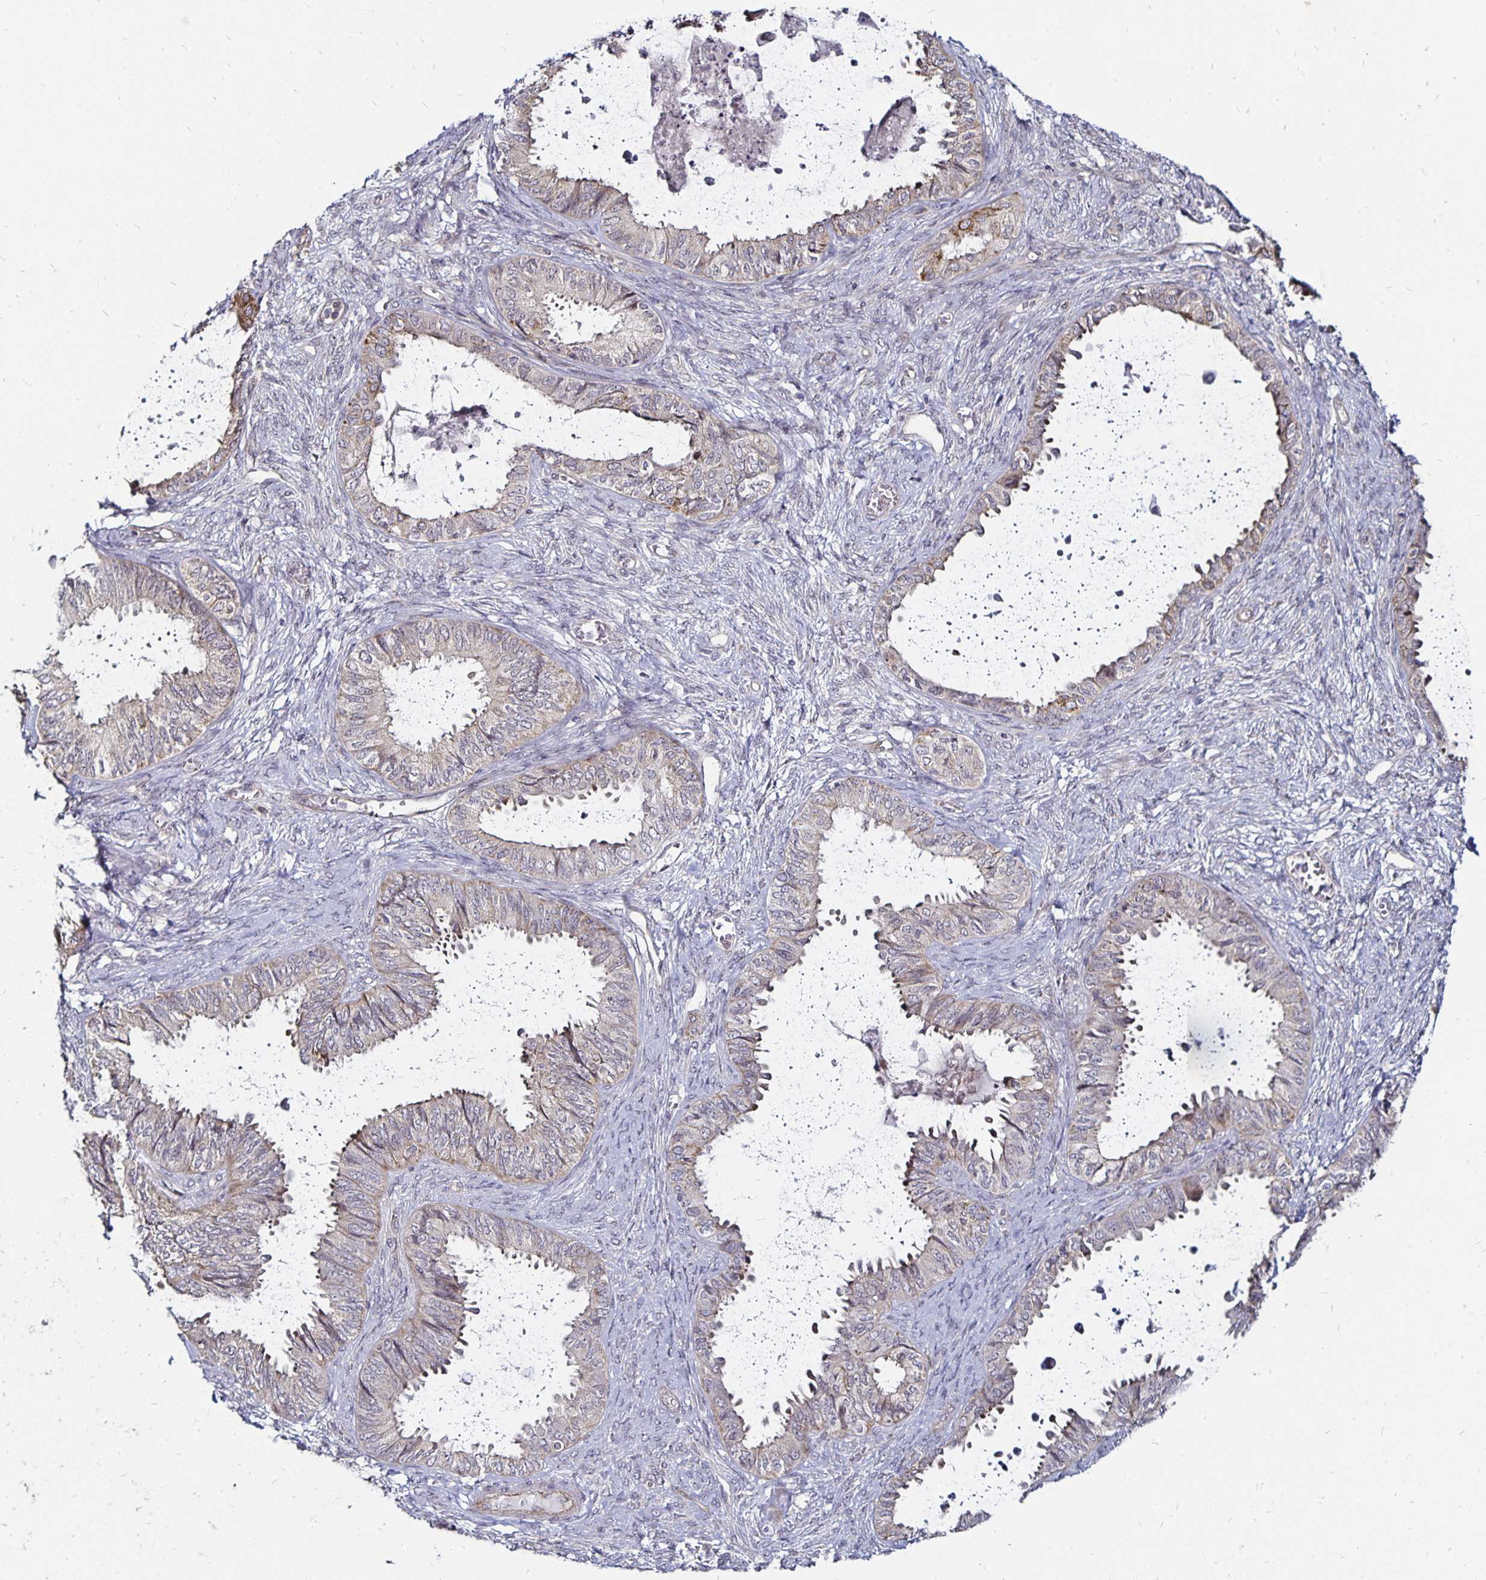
{"staining": {"intensity": "negative", "quantity": "none", "location": "none"}, "tissue": "ovarian cancer", "cell_type": "Tumor cells", "image_type": "cancer", "snomed": [{"axis": "morphology", "description": "Carcinoma, endometroid"}, {"axis": "topography", "description": "Ovary"}], "caption": "This is a image of IHC staining of ovarian endometroid carcinoma, which shows no positivity in tumor cells.", "gene": "CYP27A1", "patient": {"sex": "female", "age": 70}}